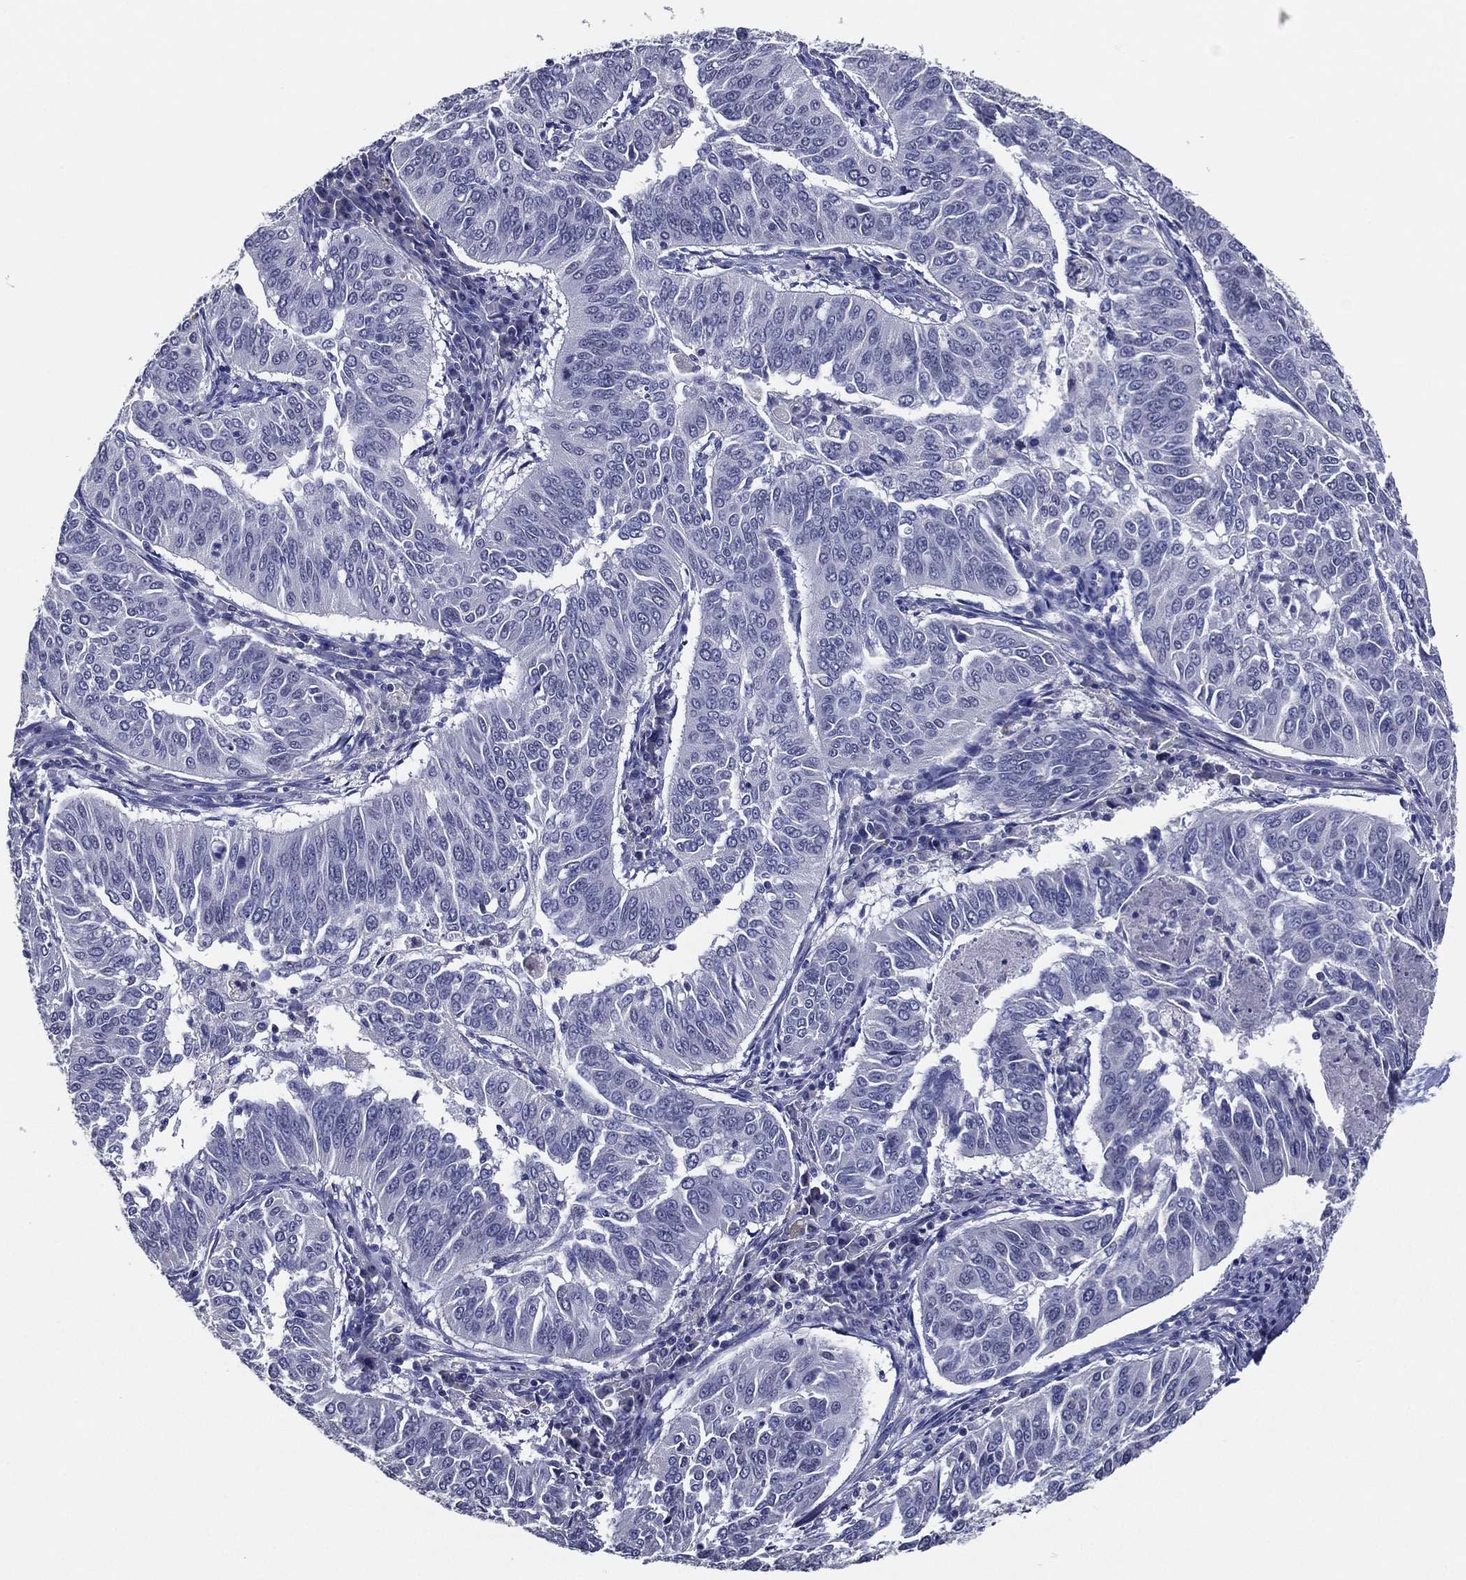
{"staining": {"intensity": "negative", "quantity": "none", "location": "none"}, "tissue": "cervical cancer", "cell_type": "Tumor cells", "image_type": "cancer", "snomed": [{"axis": "morphology", "description": "Normal tissue, NOS"}, {"axis": "morphology", "description": "Squamous cell carcinoma, NOS"}, {"axis": "topography", "description": "Cervix"}], "caption": "Tumor cells are negative for protein expression in human cervical cancer (squamous cell carcinoma). (Stains: DAB IHC with hematoxylin counter stain, Microscopy: brightfield microscopy at high magnification).", "gene": "TFAP2A", "patient": {"sex": "female", "age": 39}}